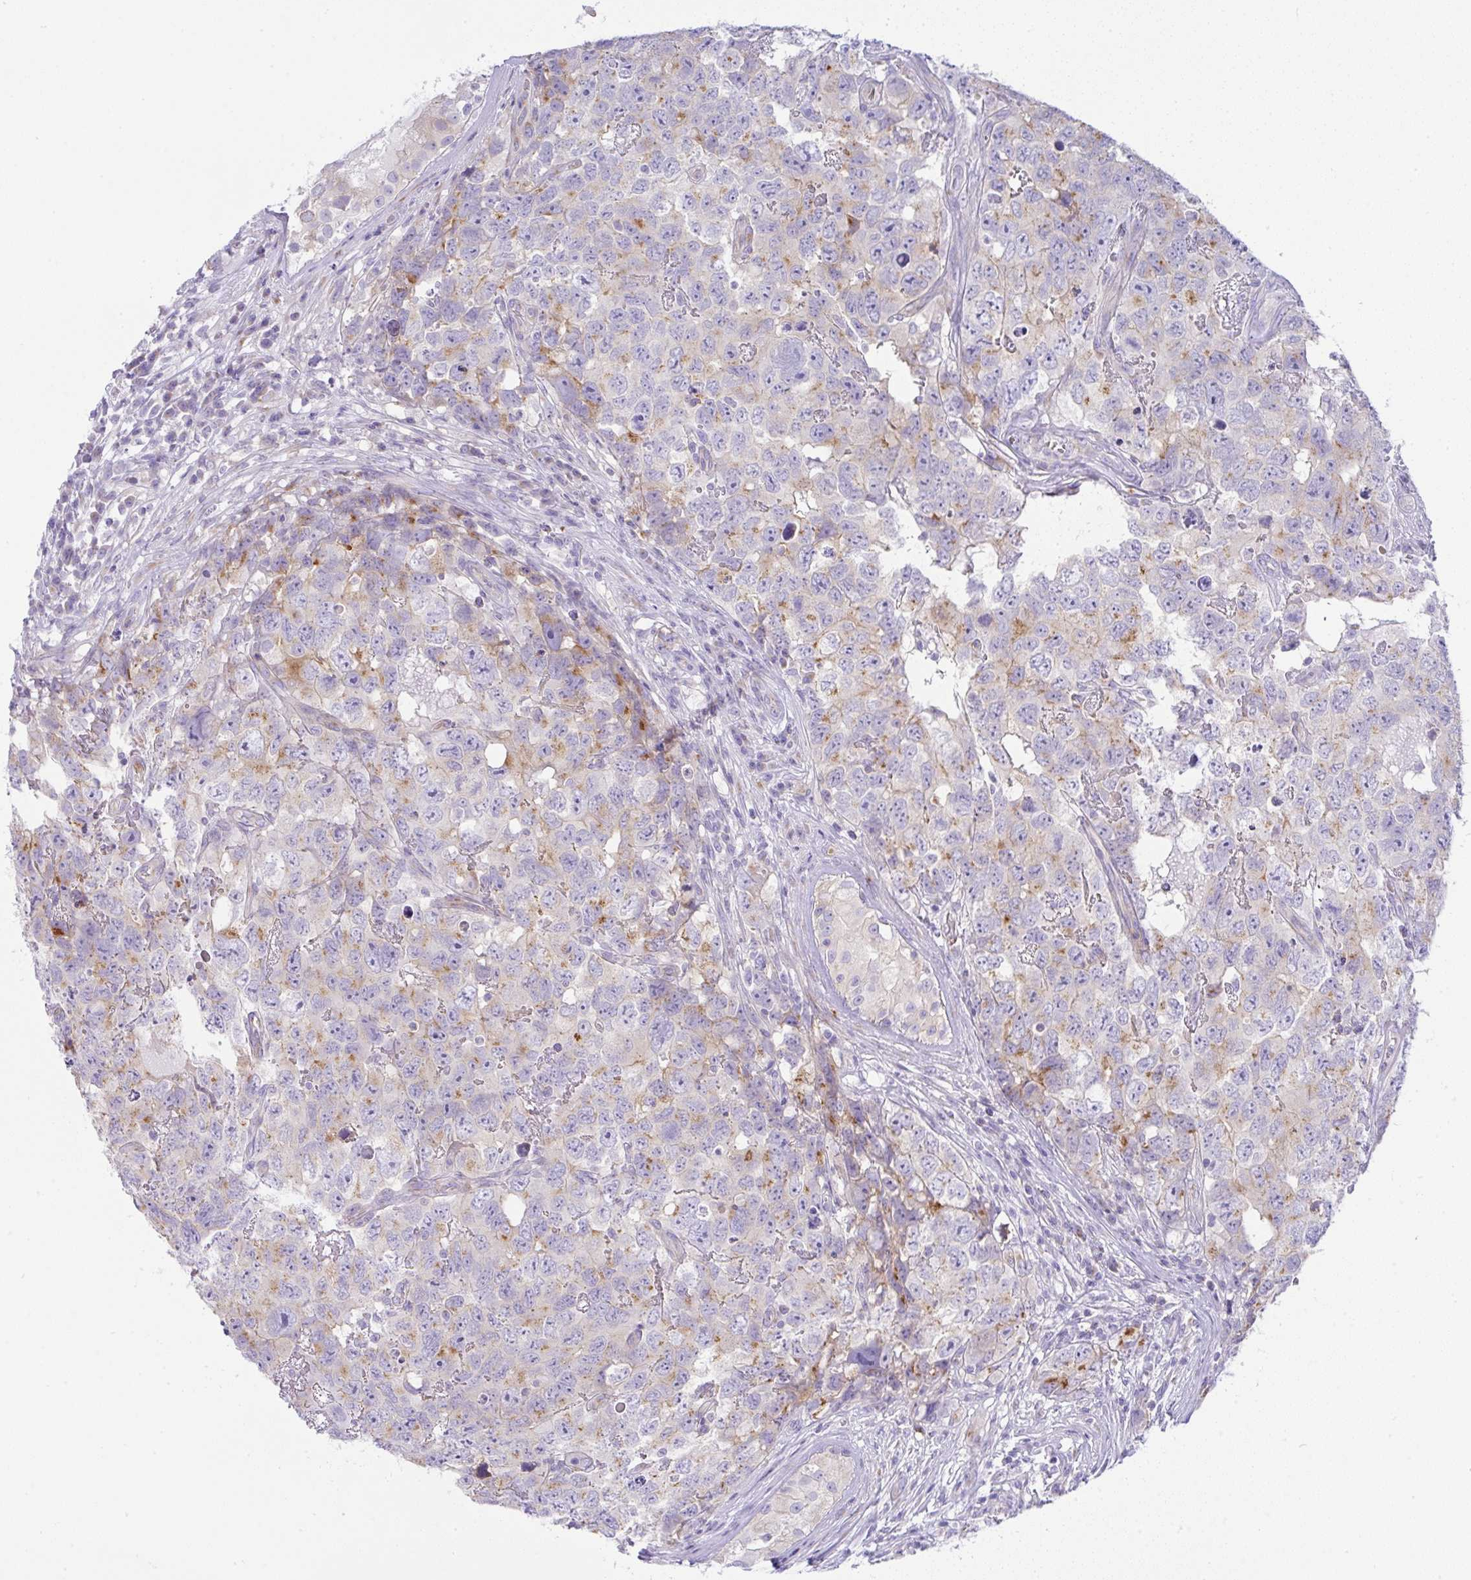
{"staining": {"intensity": "moderate", "quantity": "<25%", "location": "cytoplasmic/membranous"}, "tissue": "testis cancer", "cell_type": "Tumor cells", "image_type": "cancer", "snomed": [{"axis": "morphology", "description": "Carcinoma, Embryonal, NOS"}, {"axis": "topography", "description": "Testis"}], "caption": "Embryonal carcinoma (testis) stained with a brown dye demonstrates moderate cytoplasmic/membranous positive expression in approximately <25% of tumor cells.", "gene": "FAM177A1", "patient": {"sex": "male", "age": 22}}